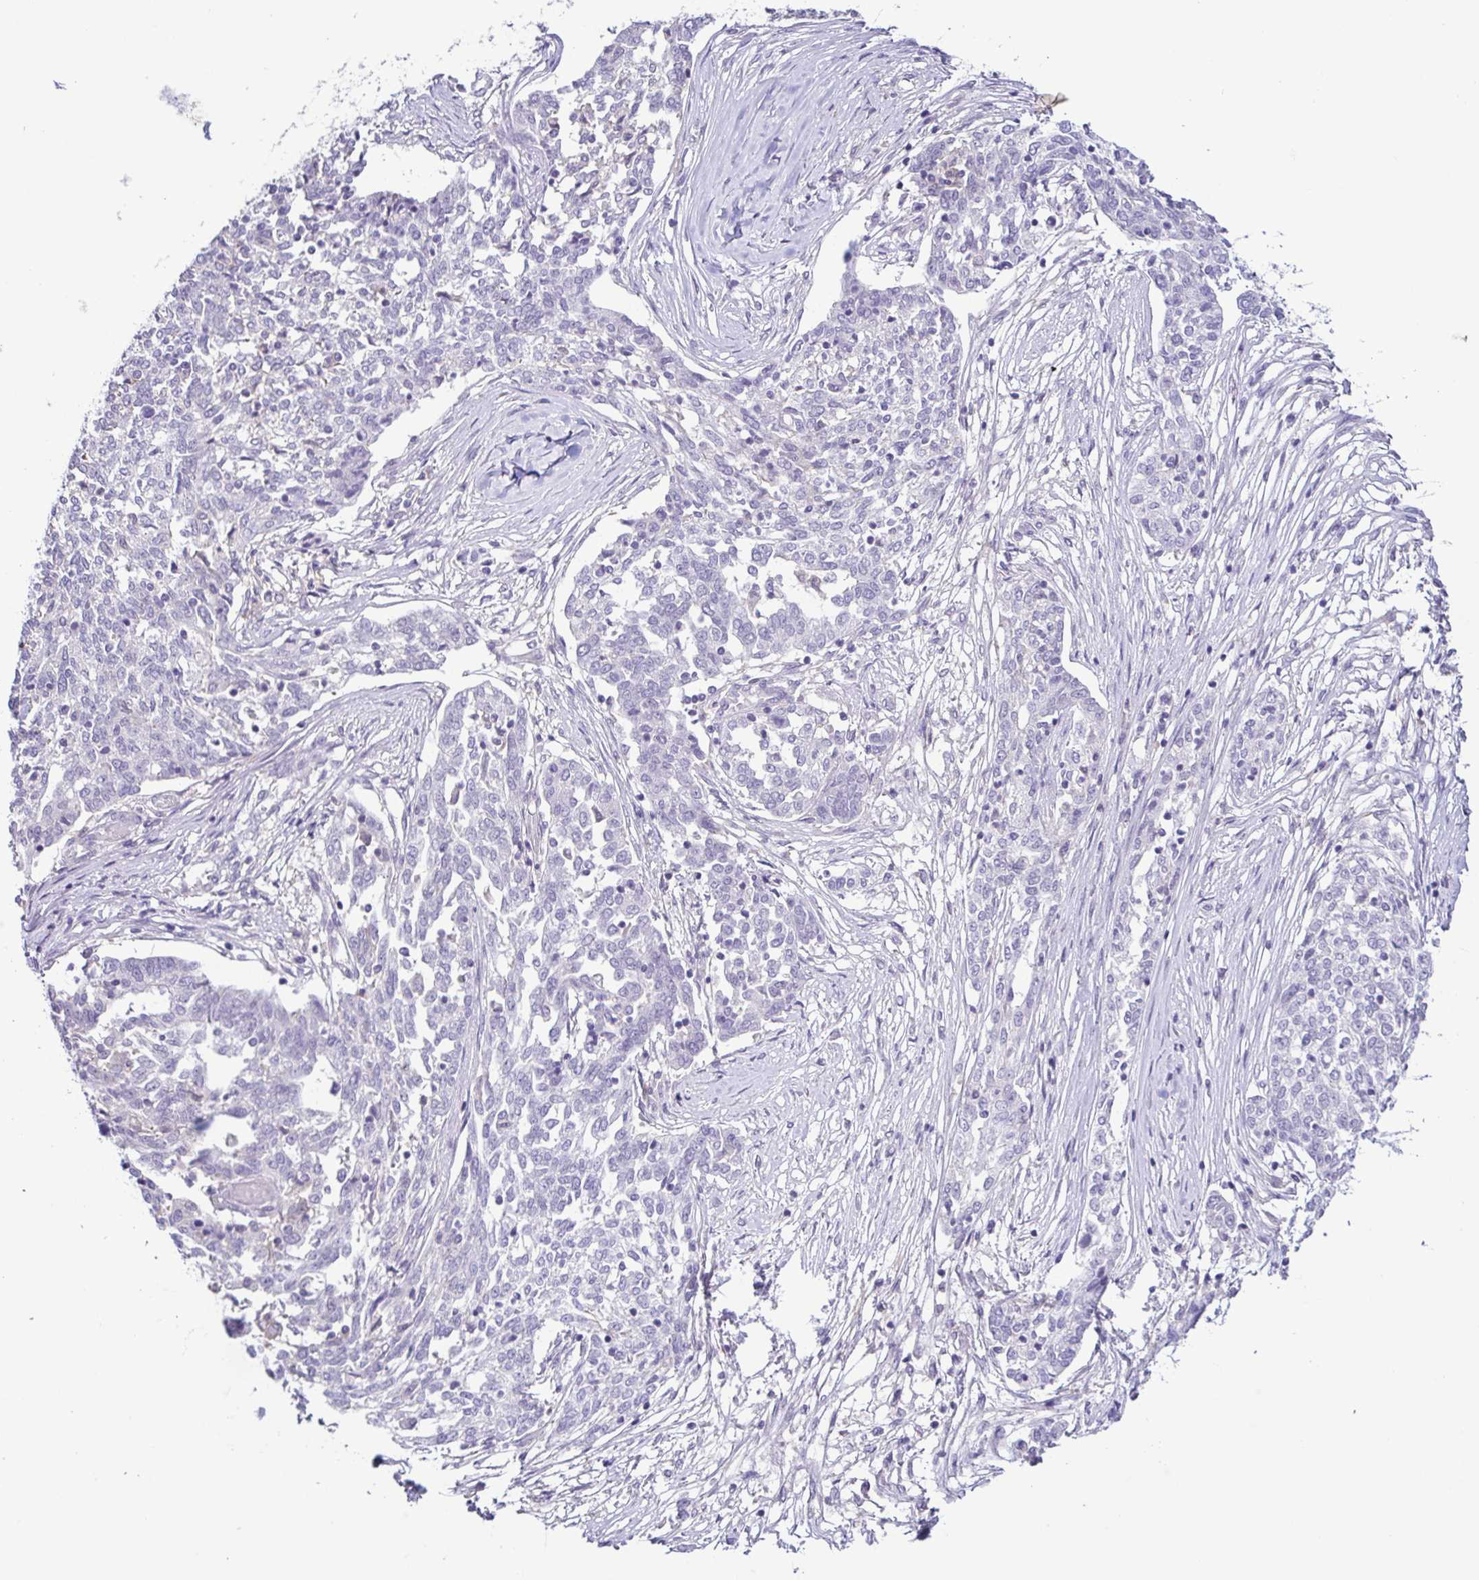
{"staining": {"intensity": "negative", "quantity": "none", "location": "none"}, "tissue": "ovarian cancer", "cell_type": "Tumor cells", "image_type": "cancer", "snomed": [{"axis": "morphology", "description": "Cystadenocarcinoma, serous, NOS"}, {"axis": "topography", "description": "Ovary"}], "caption": "Tumor cells are negative for brown protein staining in ovarian cancer (serous cystadenocarcinoma).", "gene": "TERT", "patient": {"sex": "female", "age": 67}}